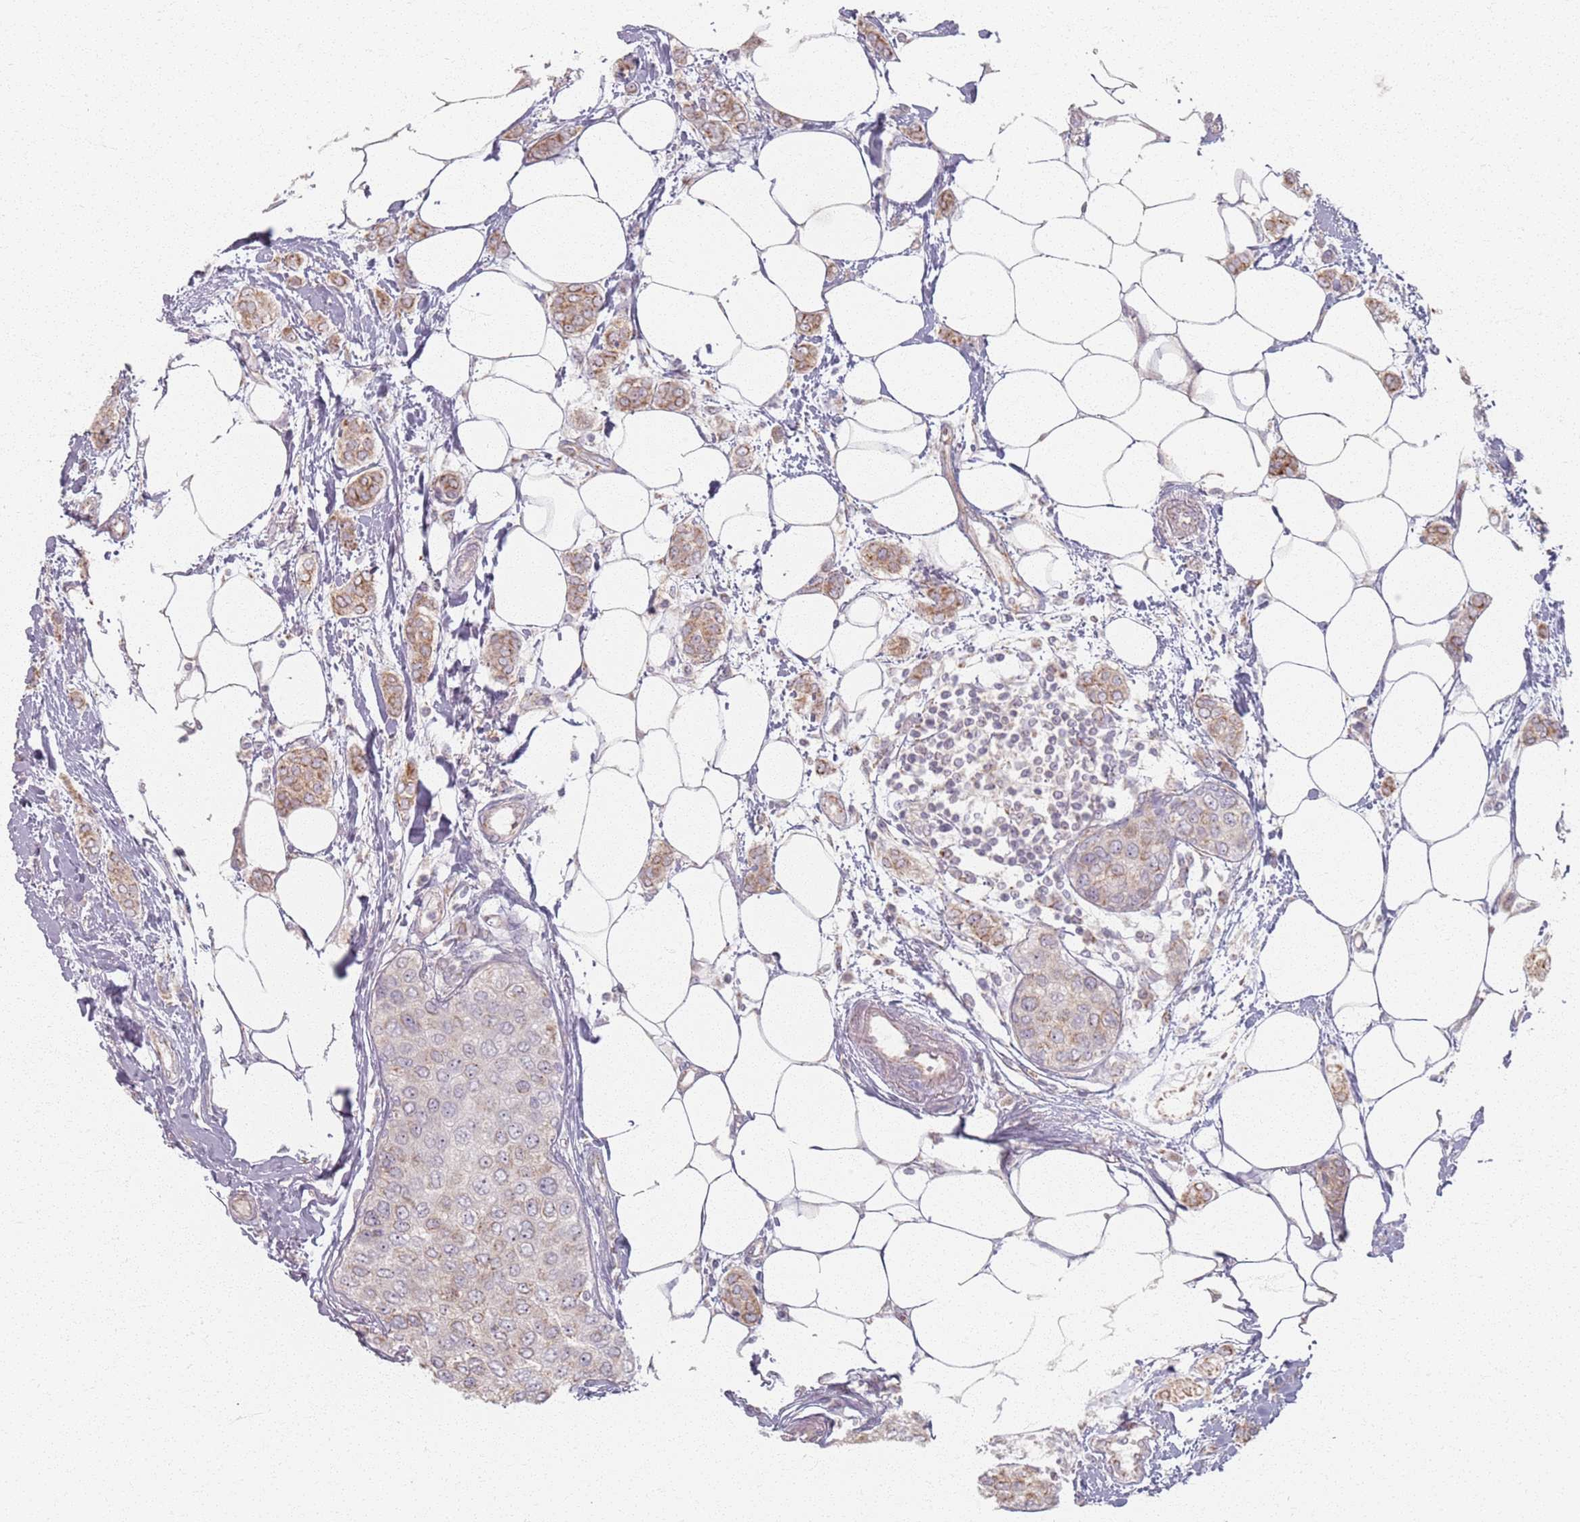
{"staining": {"intensity": "moderate", "quantity": "25%-75%", "location": "cytoplasmic/membranous"}, "tissue": "breast cancer", "cell_type": "Tumor cells", "image_type": "cancer", "snomed": [{"axis": "morphology", "description": "Duct carcinoma"}, {"axis": "topography", "description": "Breast"}], "caption": "IHC (DAB) staining of human infiltrating ductal carcinoma (breast) exhibits moderate cytoplasmic/membranous protein expression in about 25%-75% of tumor cells.", "gene": "PKD2L2", "patient": {"sex": "female", "age": 72}}